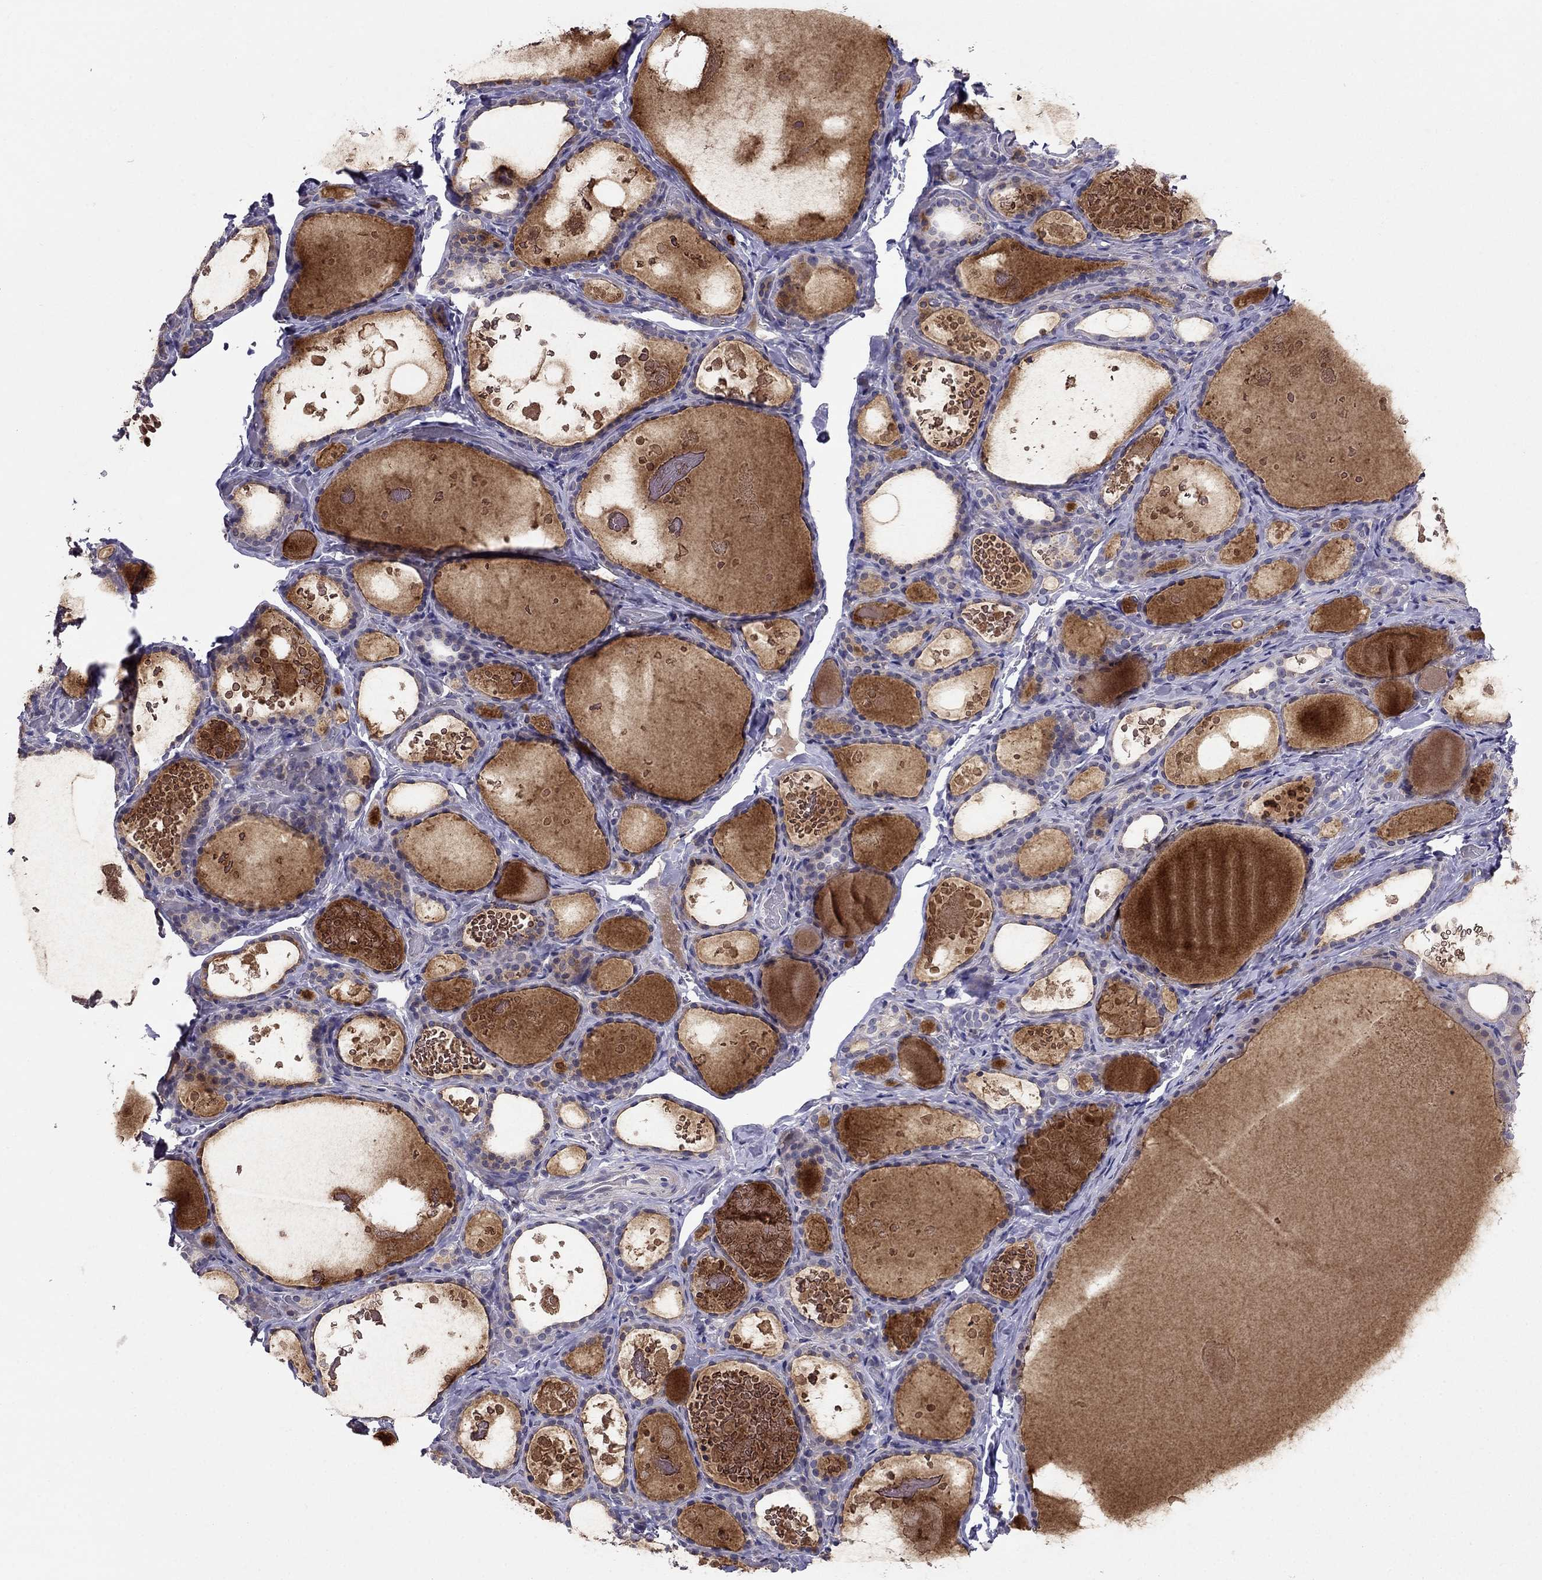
{"staining": {"intensity": "negative", "quantity": "none", "location": "none"}, "tissue": "thyroid gland", "cell_type": "Glandular cells", "image_type": "normal", "snomed": [{"axis": "morphology", "description": "Normal tissue, NOS"}, {"axis": "topography", "description": "Thyroid gland"}], "caption": "High power microscopy micrograph of an immunohistochemistry (IHC) histopathology image of benign thyroid gland, revealing no significant expression in glandular cells. The staining was performed using DAB (3,3'-diaminobenzidine) to visualize the protein expression in brown, while the nuclei were stained in blue with hematoxylin (Magnification: 20x).", "gene": "MAGEB4", "patient": {"sex": "female", "age": 56}}